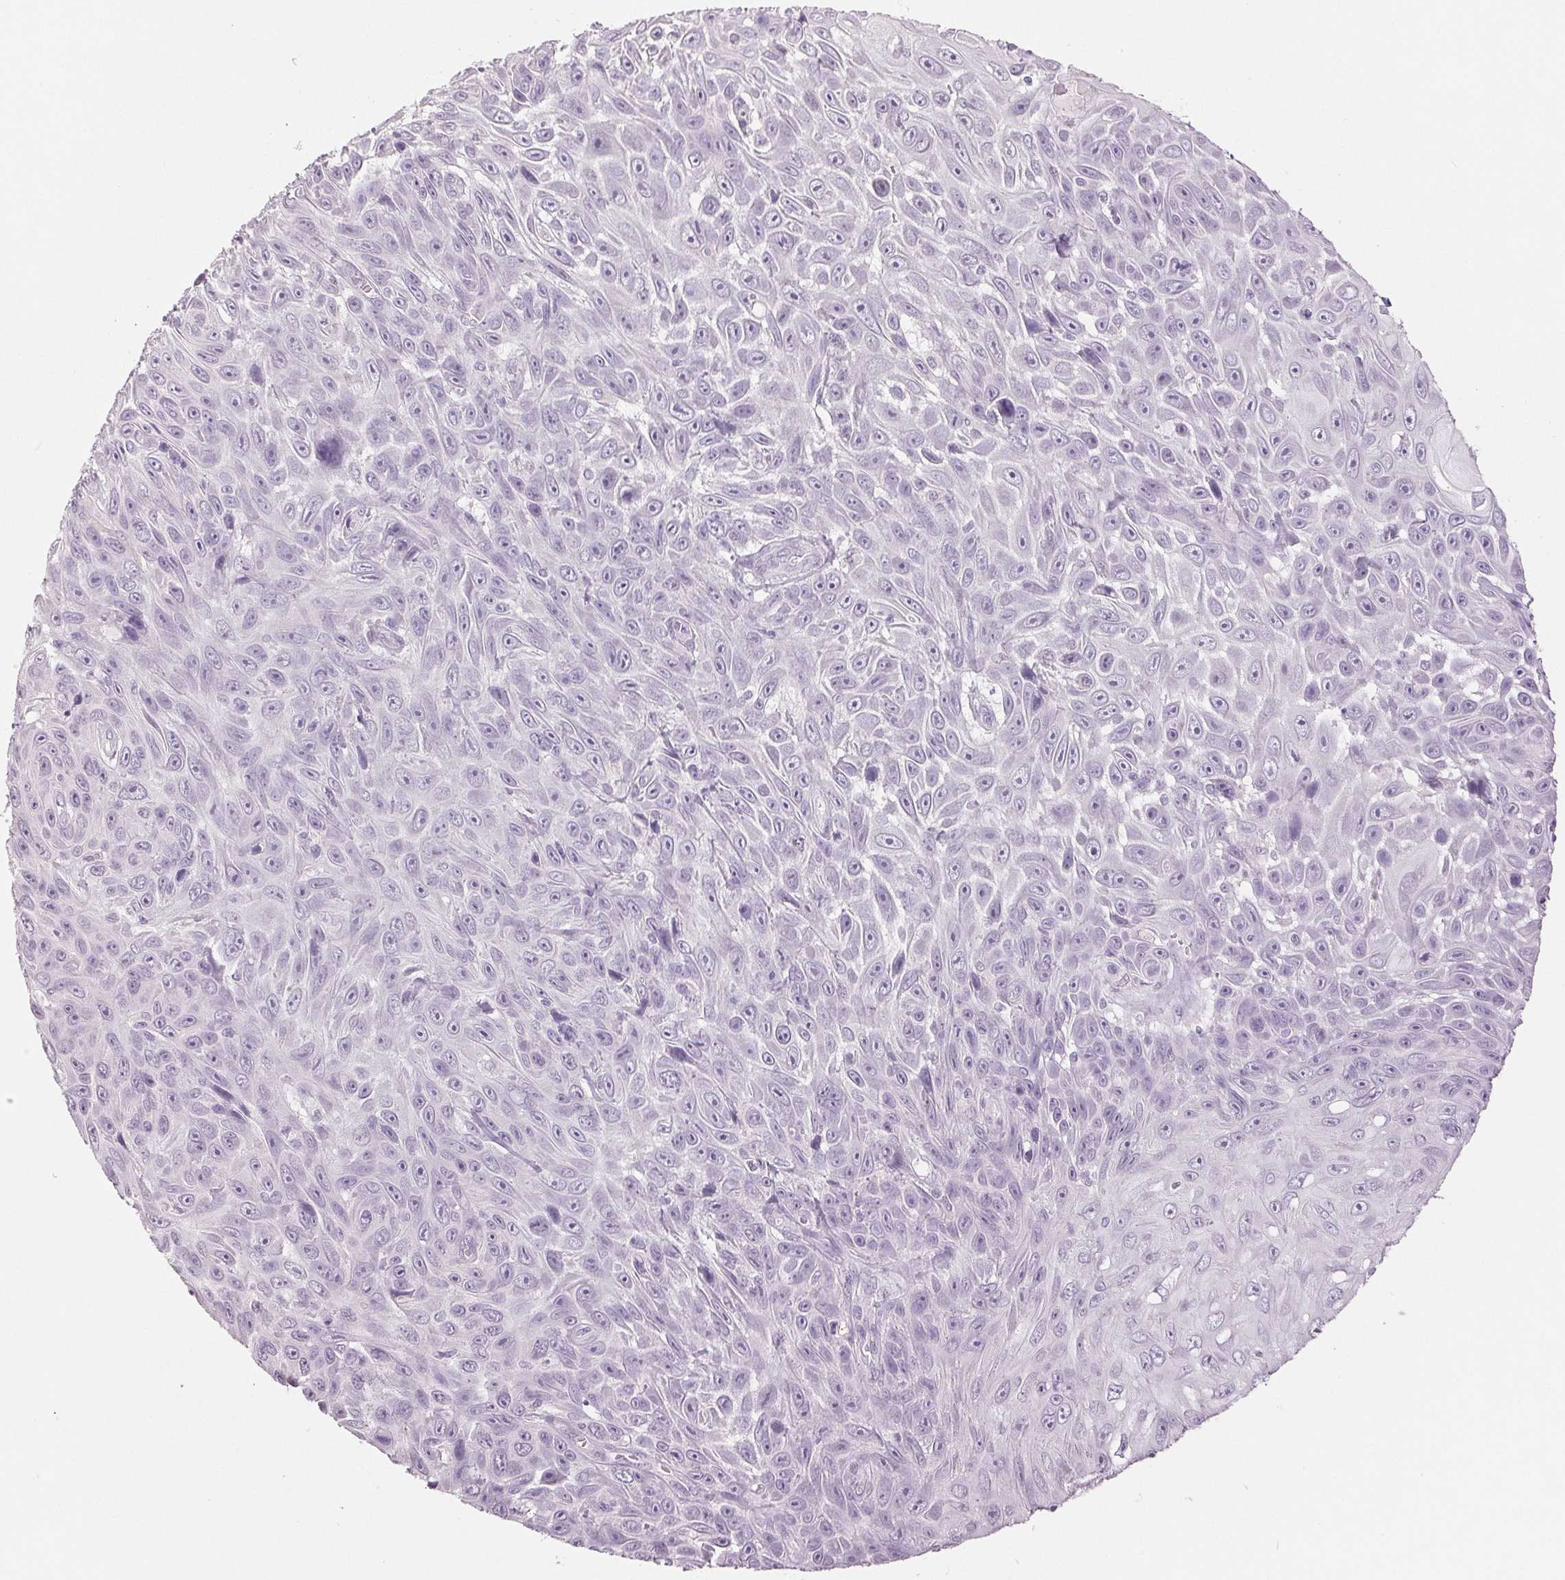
{"staining": {"intensity": "negative", "quantity": "none", "location": "none"}, "tissue": "skin cancer", "cell_type": "Tumor cells", "image_type": "cancer", "snomed": [{"axis": "morphology", "description": "Squamous cell carcinoma, NOS"}, {"axis": "topography", "description": "Skin"}], "caption": "An immunohistochemistry (IHC) photomicrograph of skin cancer (squamous cell carcinoma) is shown. There is no staining in tumor cells of skin cancer (squamous cell carcinoma). (Immunohistochemistry, brightfield microscopy, high magnification).", "gene": "LTF", "patient": {"sex": "male", "age": 82}}